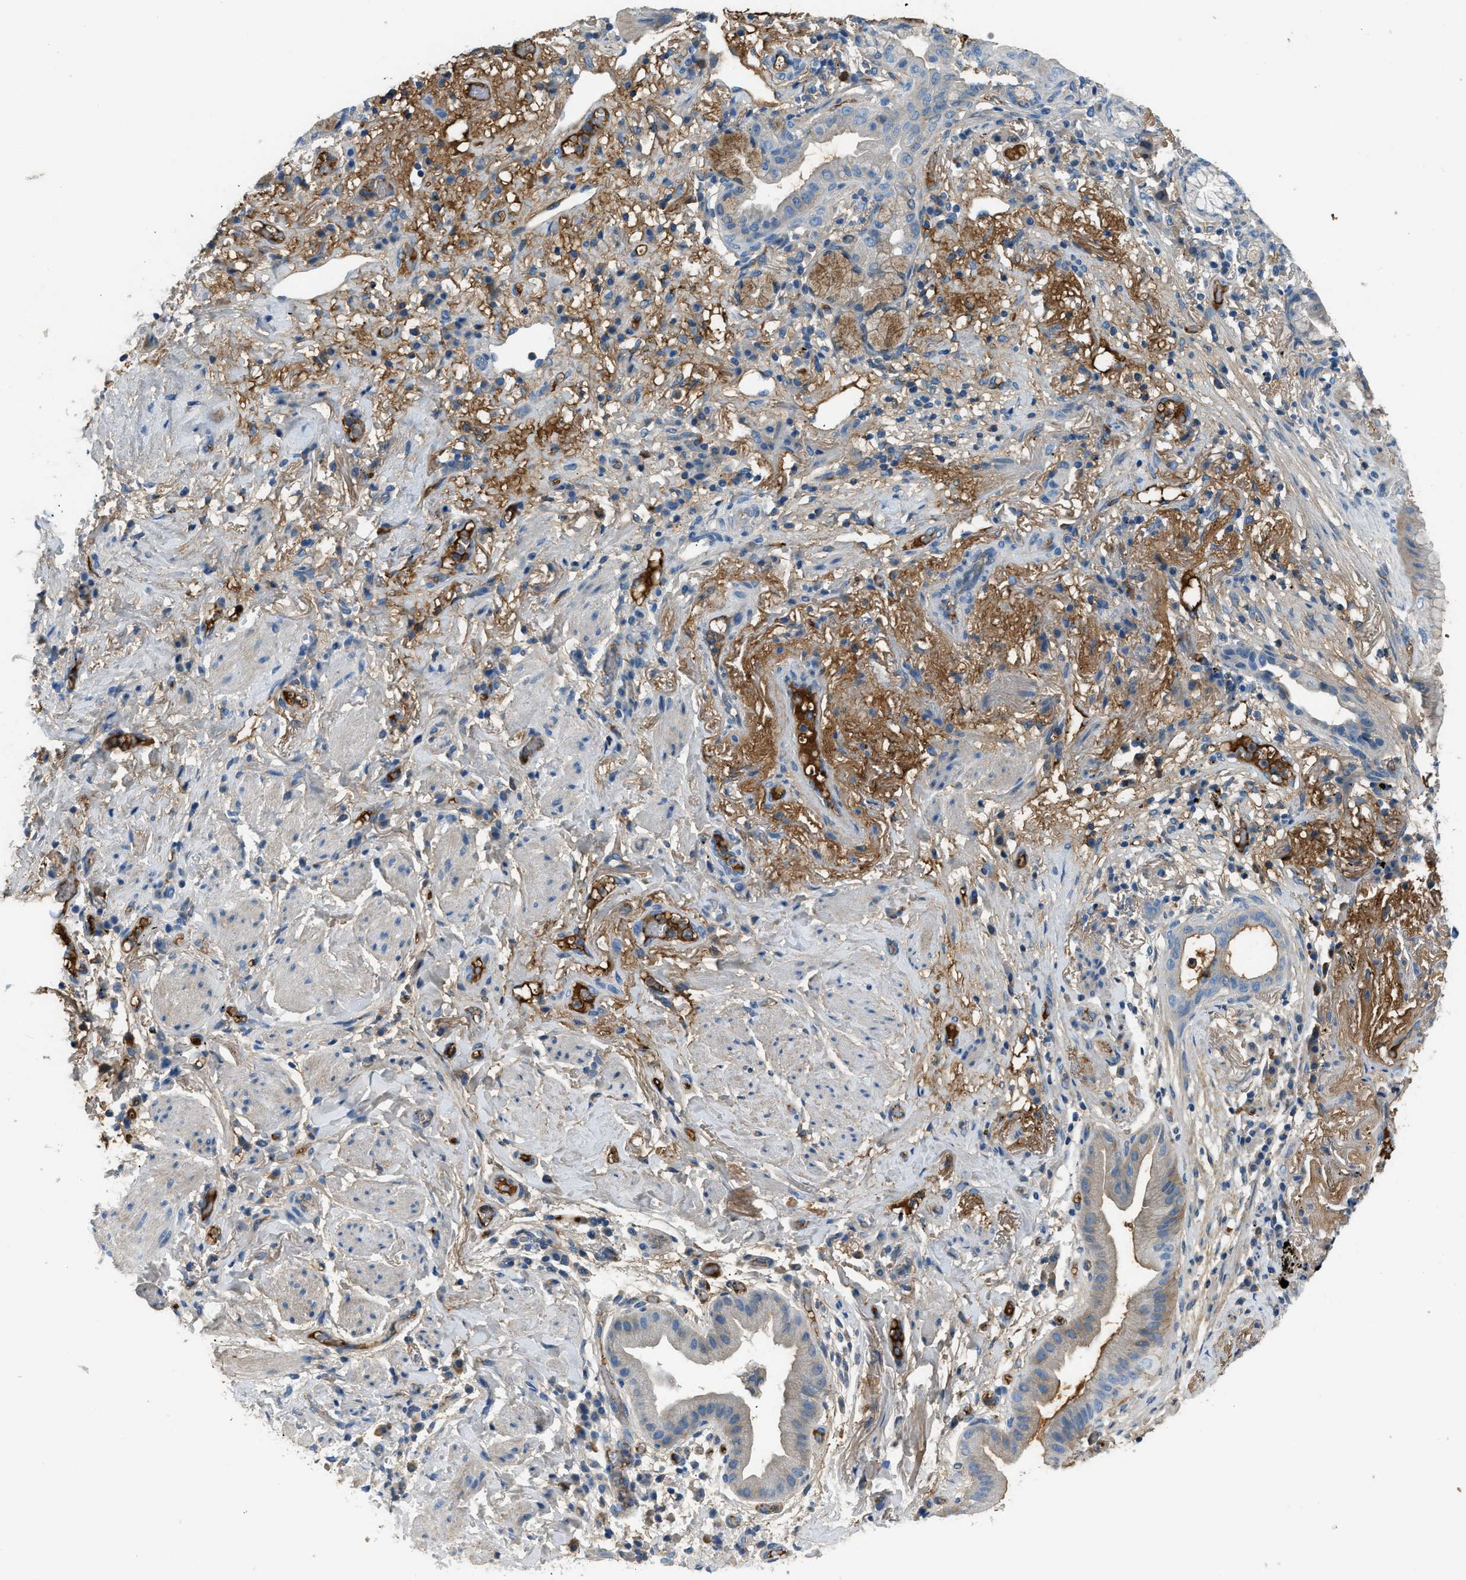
{"staining": {"intensity": "moderate", "quantity": "<25%", "location": "cytoplasmic/membranous"}, "tissue": "lung cancer", "cell_type": "Tumor cells", "image_type": "cancer", "snomed": [{"axis": "morphology", "description": "Normal tissue, NOS"}, {"axis": "morphology", "description": "Adenocarcinoma, NOS"}, {"axis": "topography", "description": "Bronchus"}, {"axis": "topography", "description": "Lung"}], "caption": "The micrograph exhibits immunohistochemical staining of lung adenocarcinoma. There is moderate cytoplasmic/membranous expression is present in about <25% of tumor cells.", "gene": "STC1", "patient": {"sex": "female", "age": 70}}